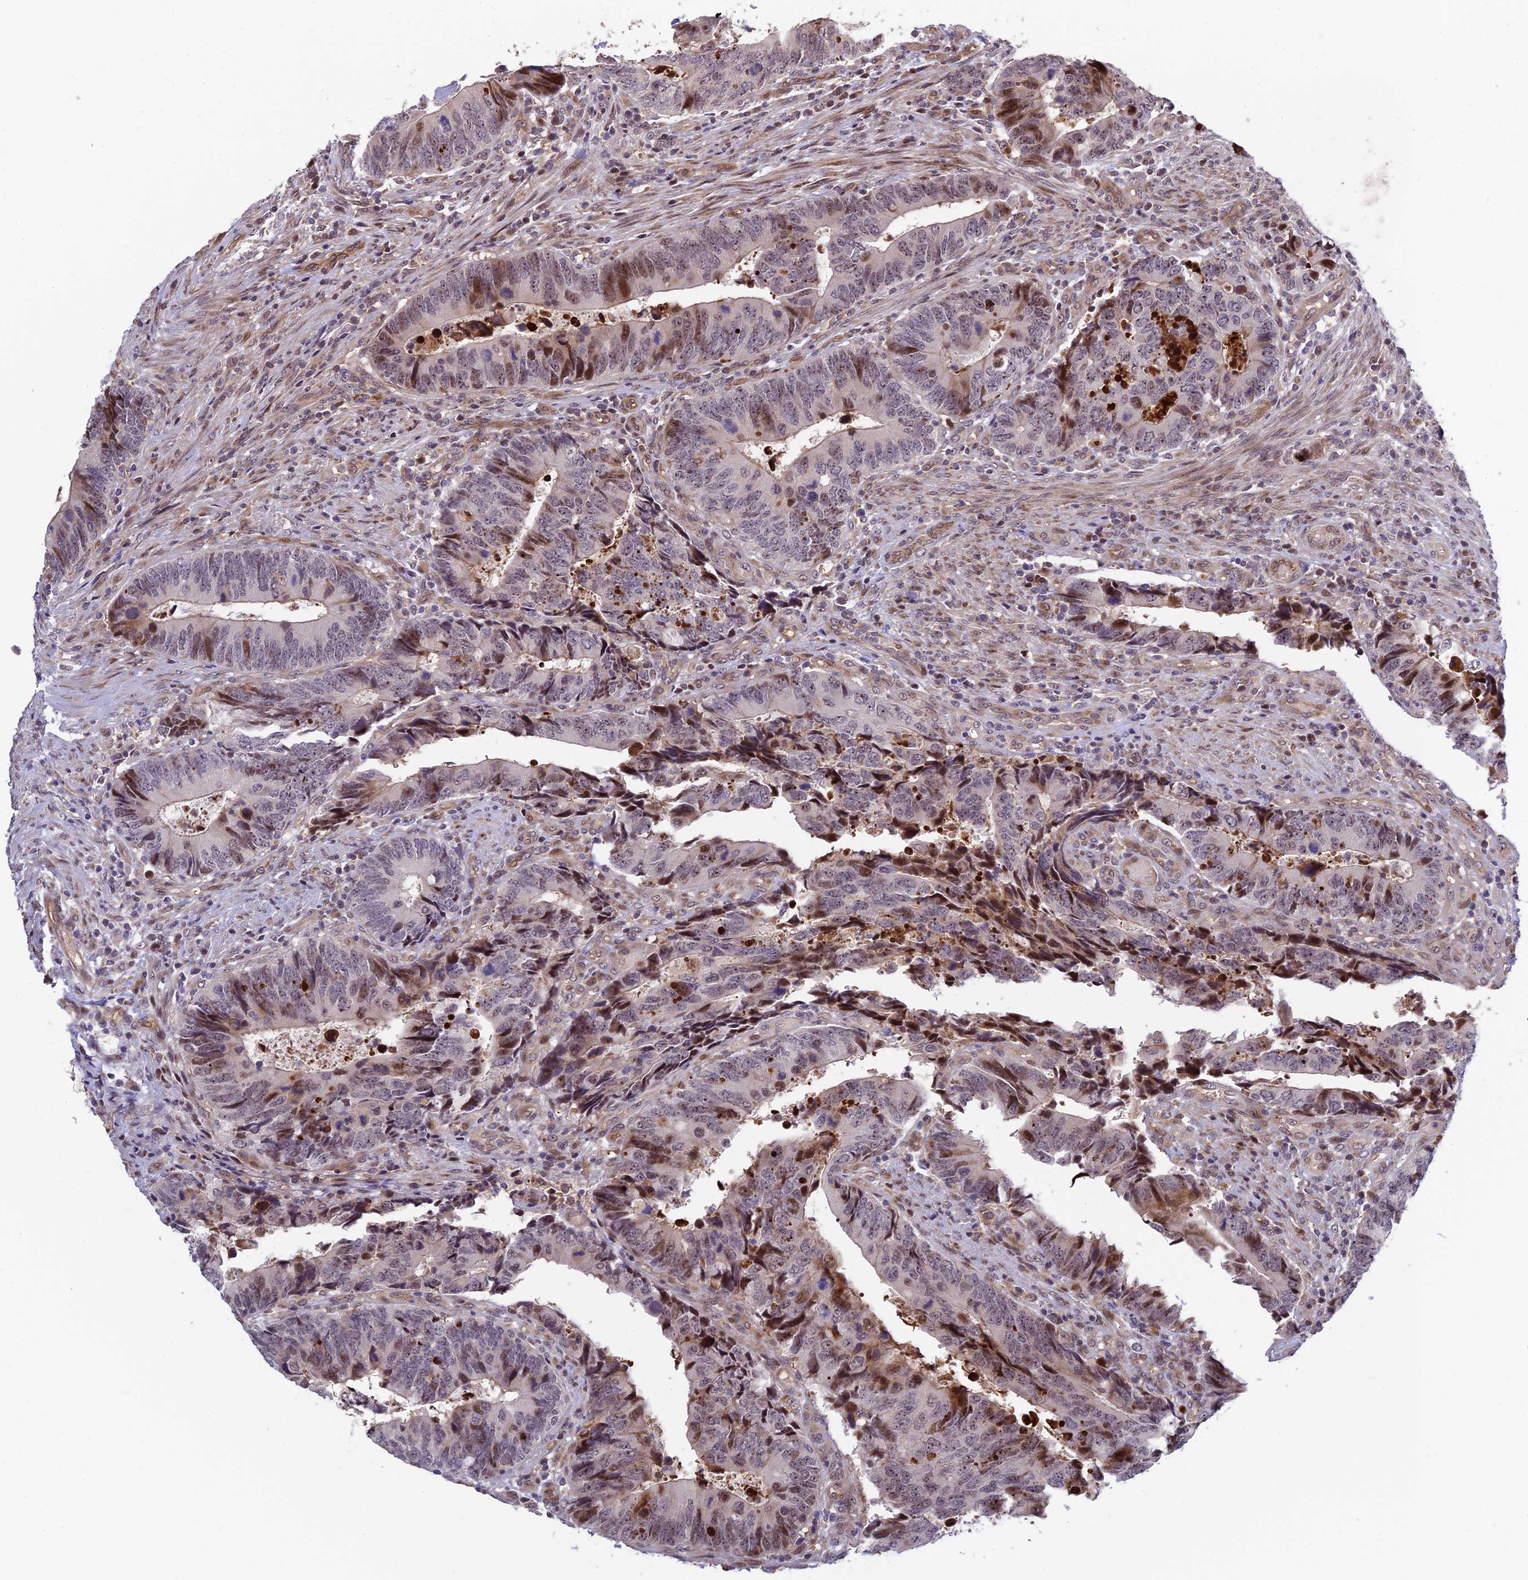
{"staining": {"intensity": "moderate", "quantity": "<25%", "location": "nuclear"}, "tissue": "colorectal cancer", "cell_type": "Tumor cells", "image_type": "cancer", "snomed": [{"axis": "morphology", "description": "Adenocarcinoma, NOS"}, {"axis": "topography", "description": "Colon"}], "caption": "Immunohistochemical staining of colorectal cancer displays low levels of moderate nuclear expression in about <25% of tumor cells.", "gene": "UFSP2", "patient": {"sex": "male", "age": 87}}